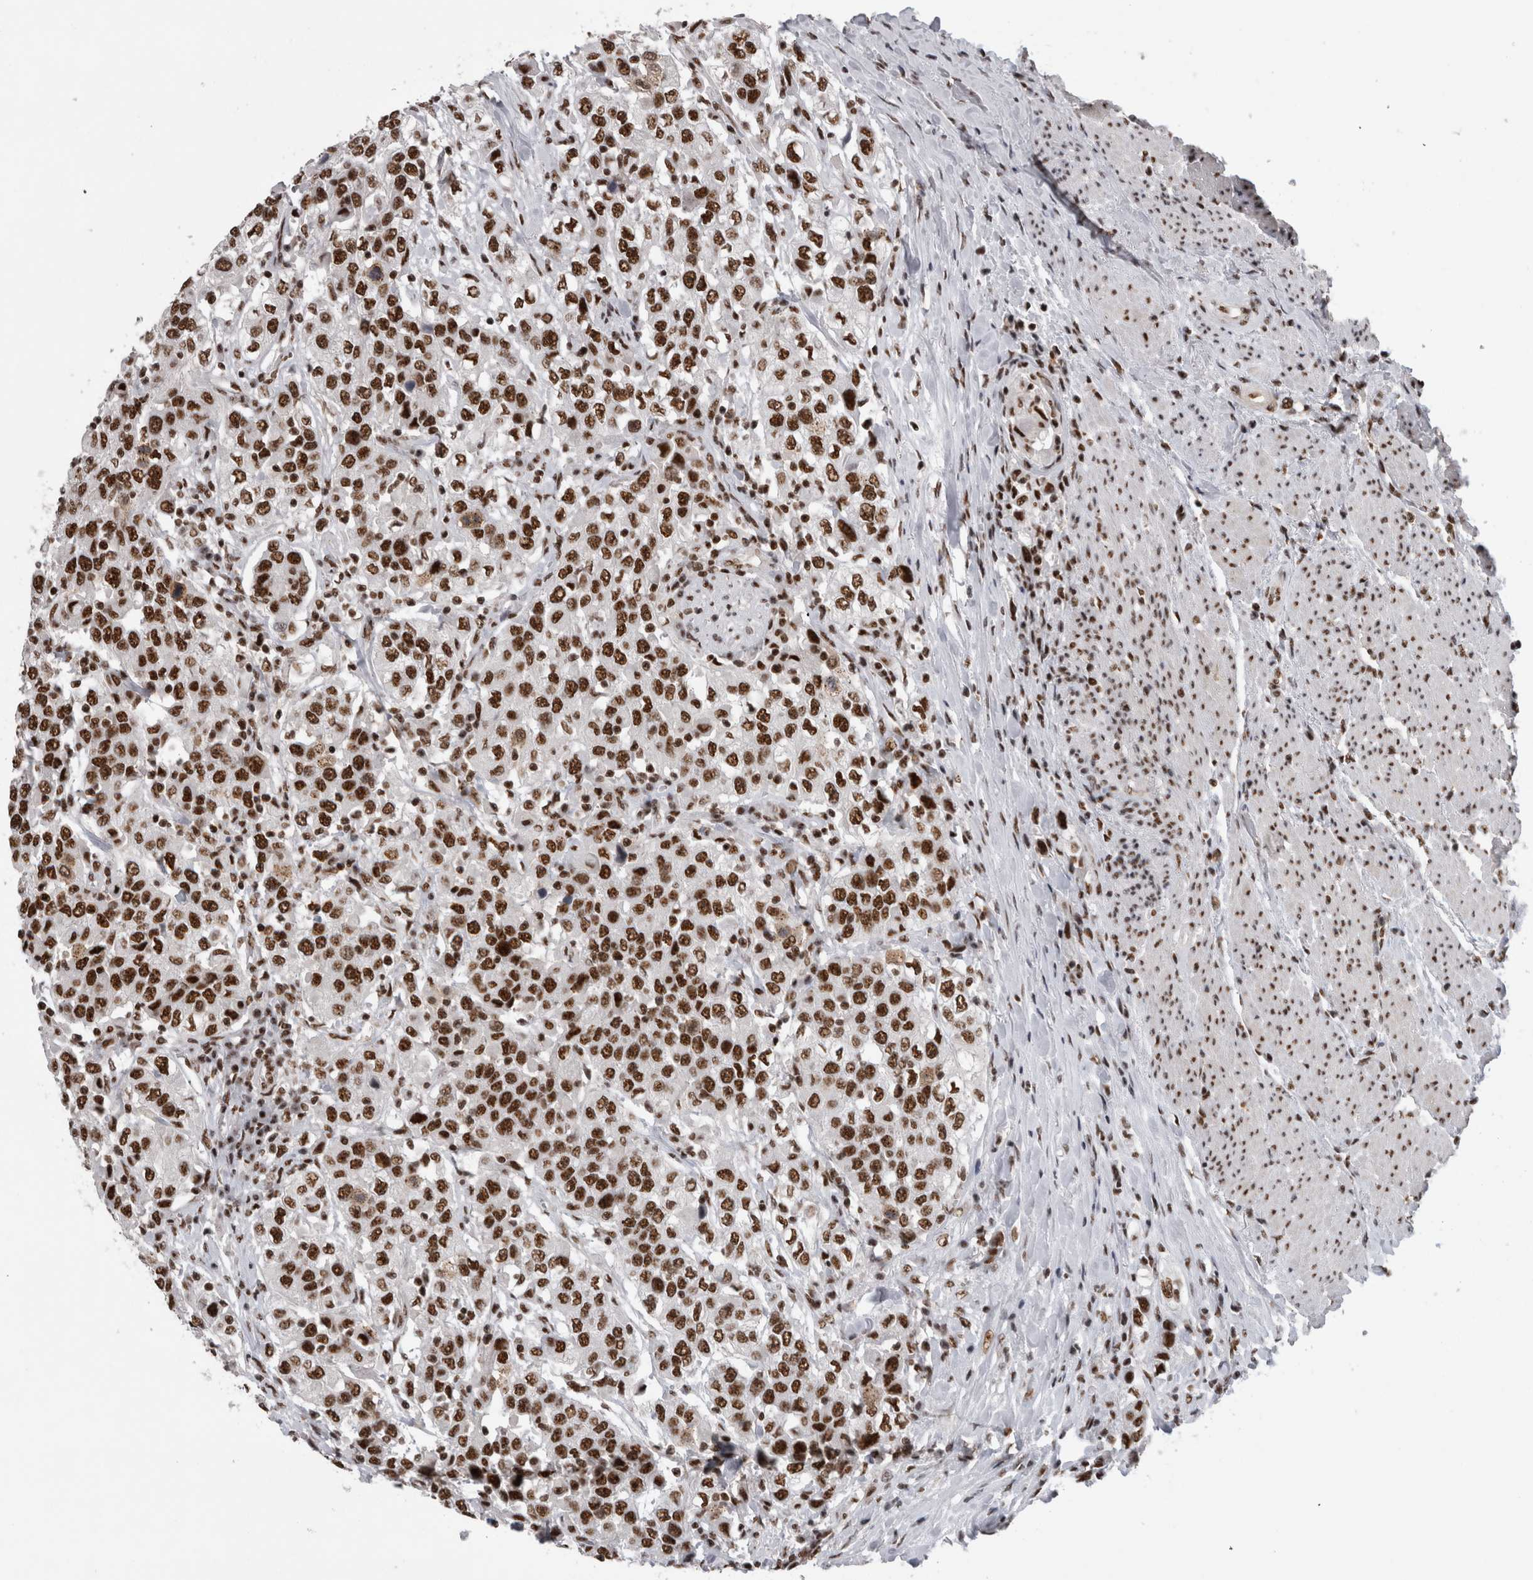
{"staining": {"intensity": "strong", "quantity": ">75%", "location": "nuclear"}, "tissue": "urothelial cancer", "cell_type": "Tumor cells", "image_type": "cancer", "snomed": [{"axis": "morphology", "description": "Urothelial carcinoma, High grade"}, {"axis": "topography", "description": "Urinary bladder"}], "caption": "Urothelial carcinoma (high-grade) tissue reveals strong nuclear positivity in approximately >75% of tumor cells, visualized by immunohistochemistry. The protein of interest is stained brown, and the nuclei are stained in blue (DAB IHC with brightfield microscopy, high magnification).", "gene": "CDK11A", "patient": {"sex": "female", "age": 80}}